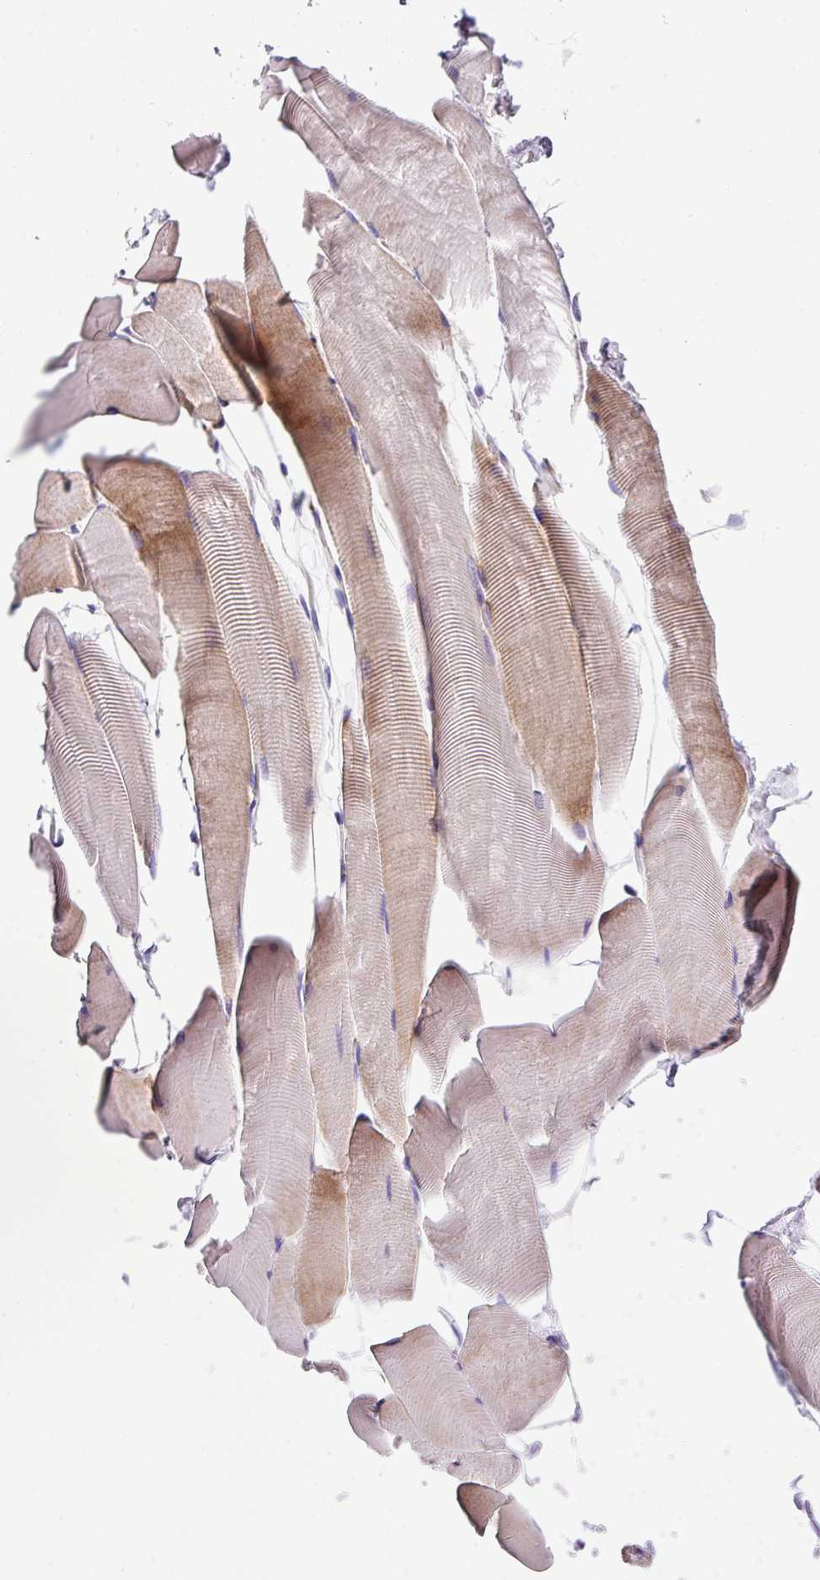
{"staining": {"intensity": "moderate", "quantity": "<25%", "location": "cytoplasmic/membranous"}, "tissue": "skeletal muscle", "cell_type": "Myocytes", "image_type": "normal", "snomed": [{"axis": "morphology", "description": "Normal tissue, NOS"}, {"axis": "topography", "description": "Skeletal muscle"}], "caption": "IHC micrograph of benign skeletal muscle: skeletal muscle stained using immunohistochemistry shows low levels of moderate protein expression localized specifically in the cytoplasmic/membranous of myocytes, appearing as a cytoplasmic/membranous brown color.", "gene": "ANXA2R", "patient": {"sex": "male", "age": 25}}